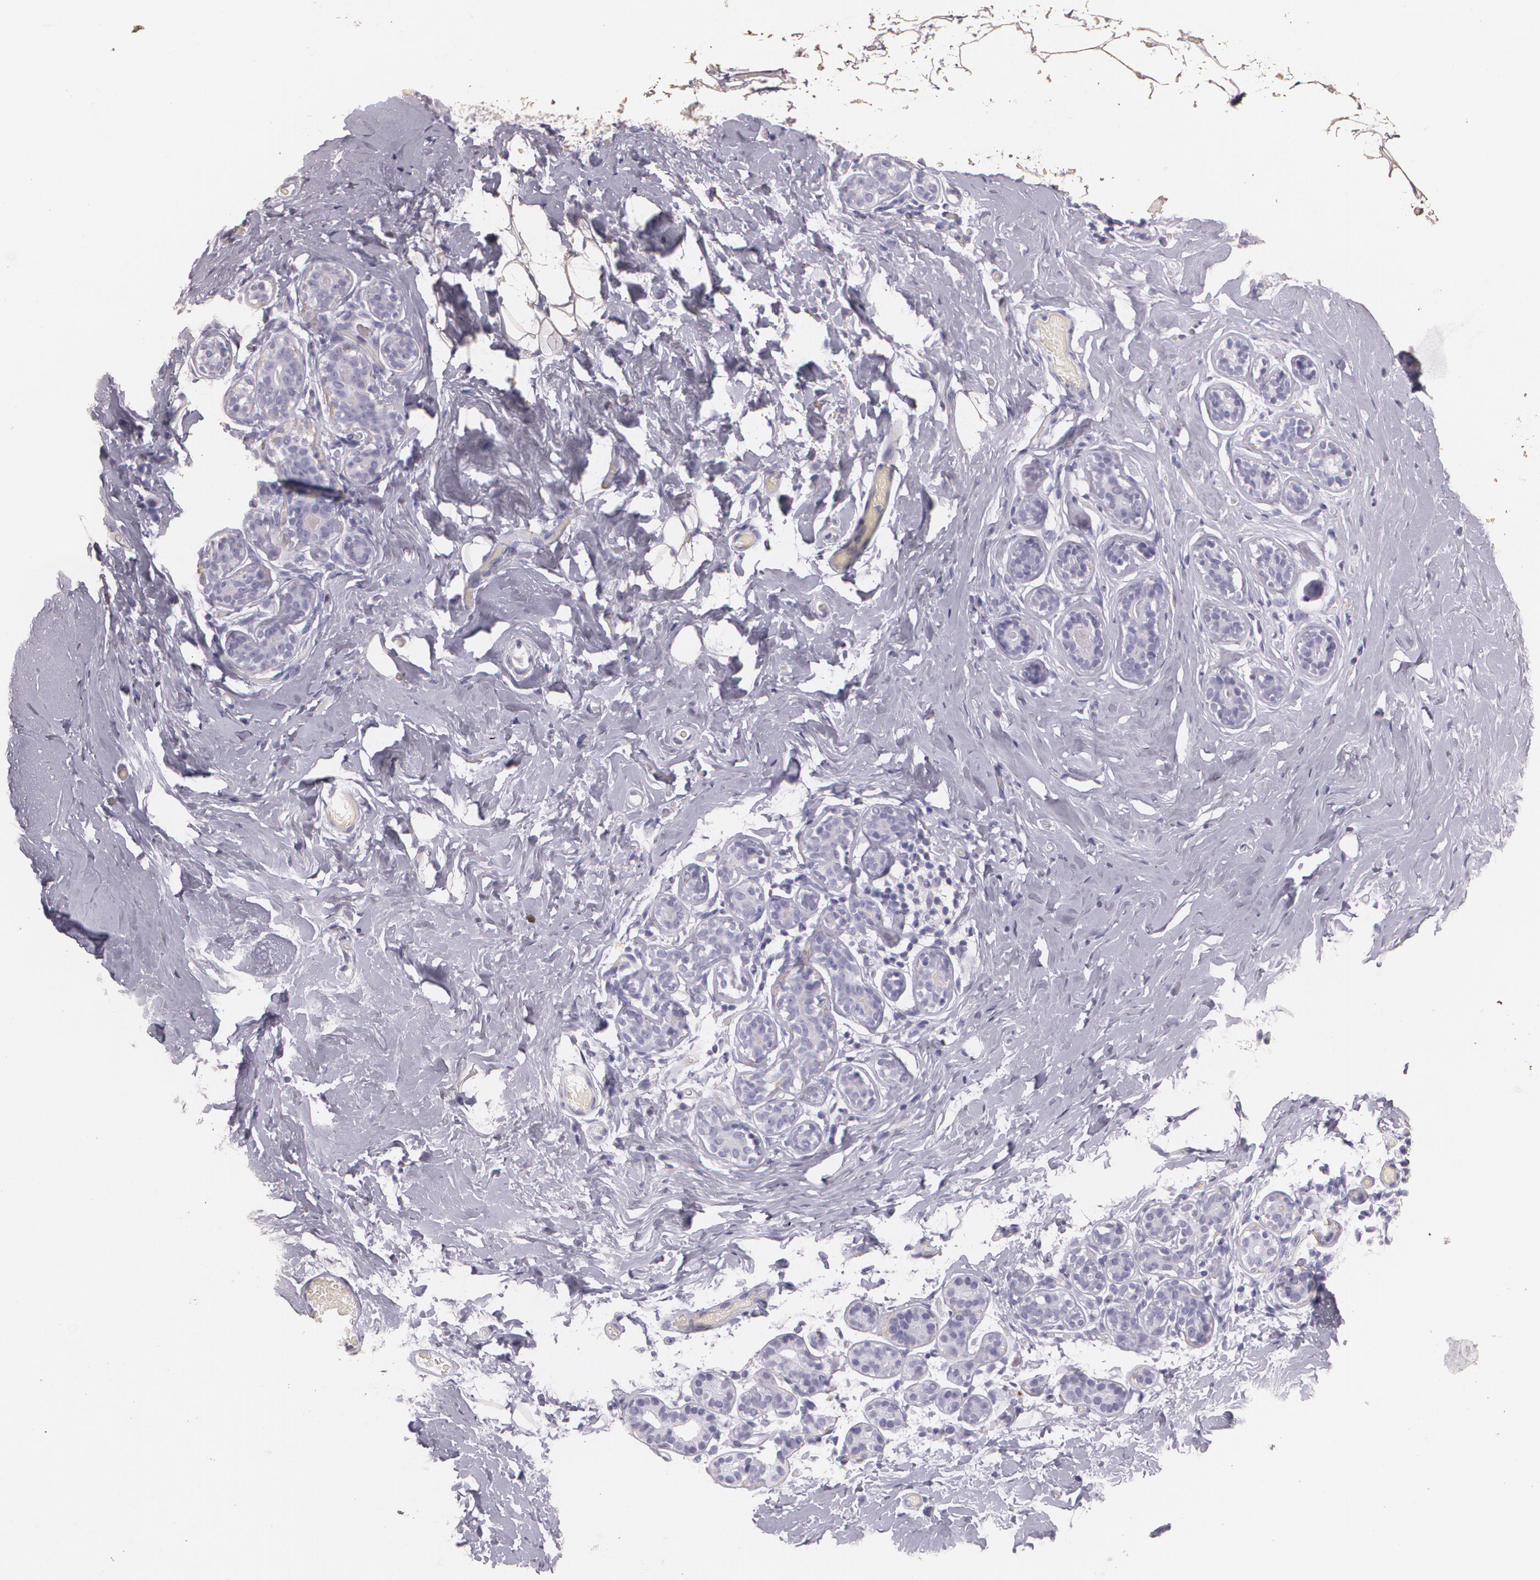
{"staining": {"intensity": "negative", "quantity": "none", "location": "none"}, "tissue": "breast", "cell_type": "Adipocytes", "image_type": "normal", "snomed": [{"axis": "morphology", "description": "Normal tissue, NOS"}, {"axis": "topography", "description": "Breast"}, {"axis": "topography", "description": "Soft tissue"}], "caption": "This is an immunohistochemistry (IHC) histopathology image of unremarkable breast. There is no positivity in adipocytes.", "gene": "TGFBR1", "patient": {"sex": "female", "age": 75}}